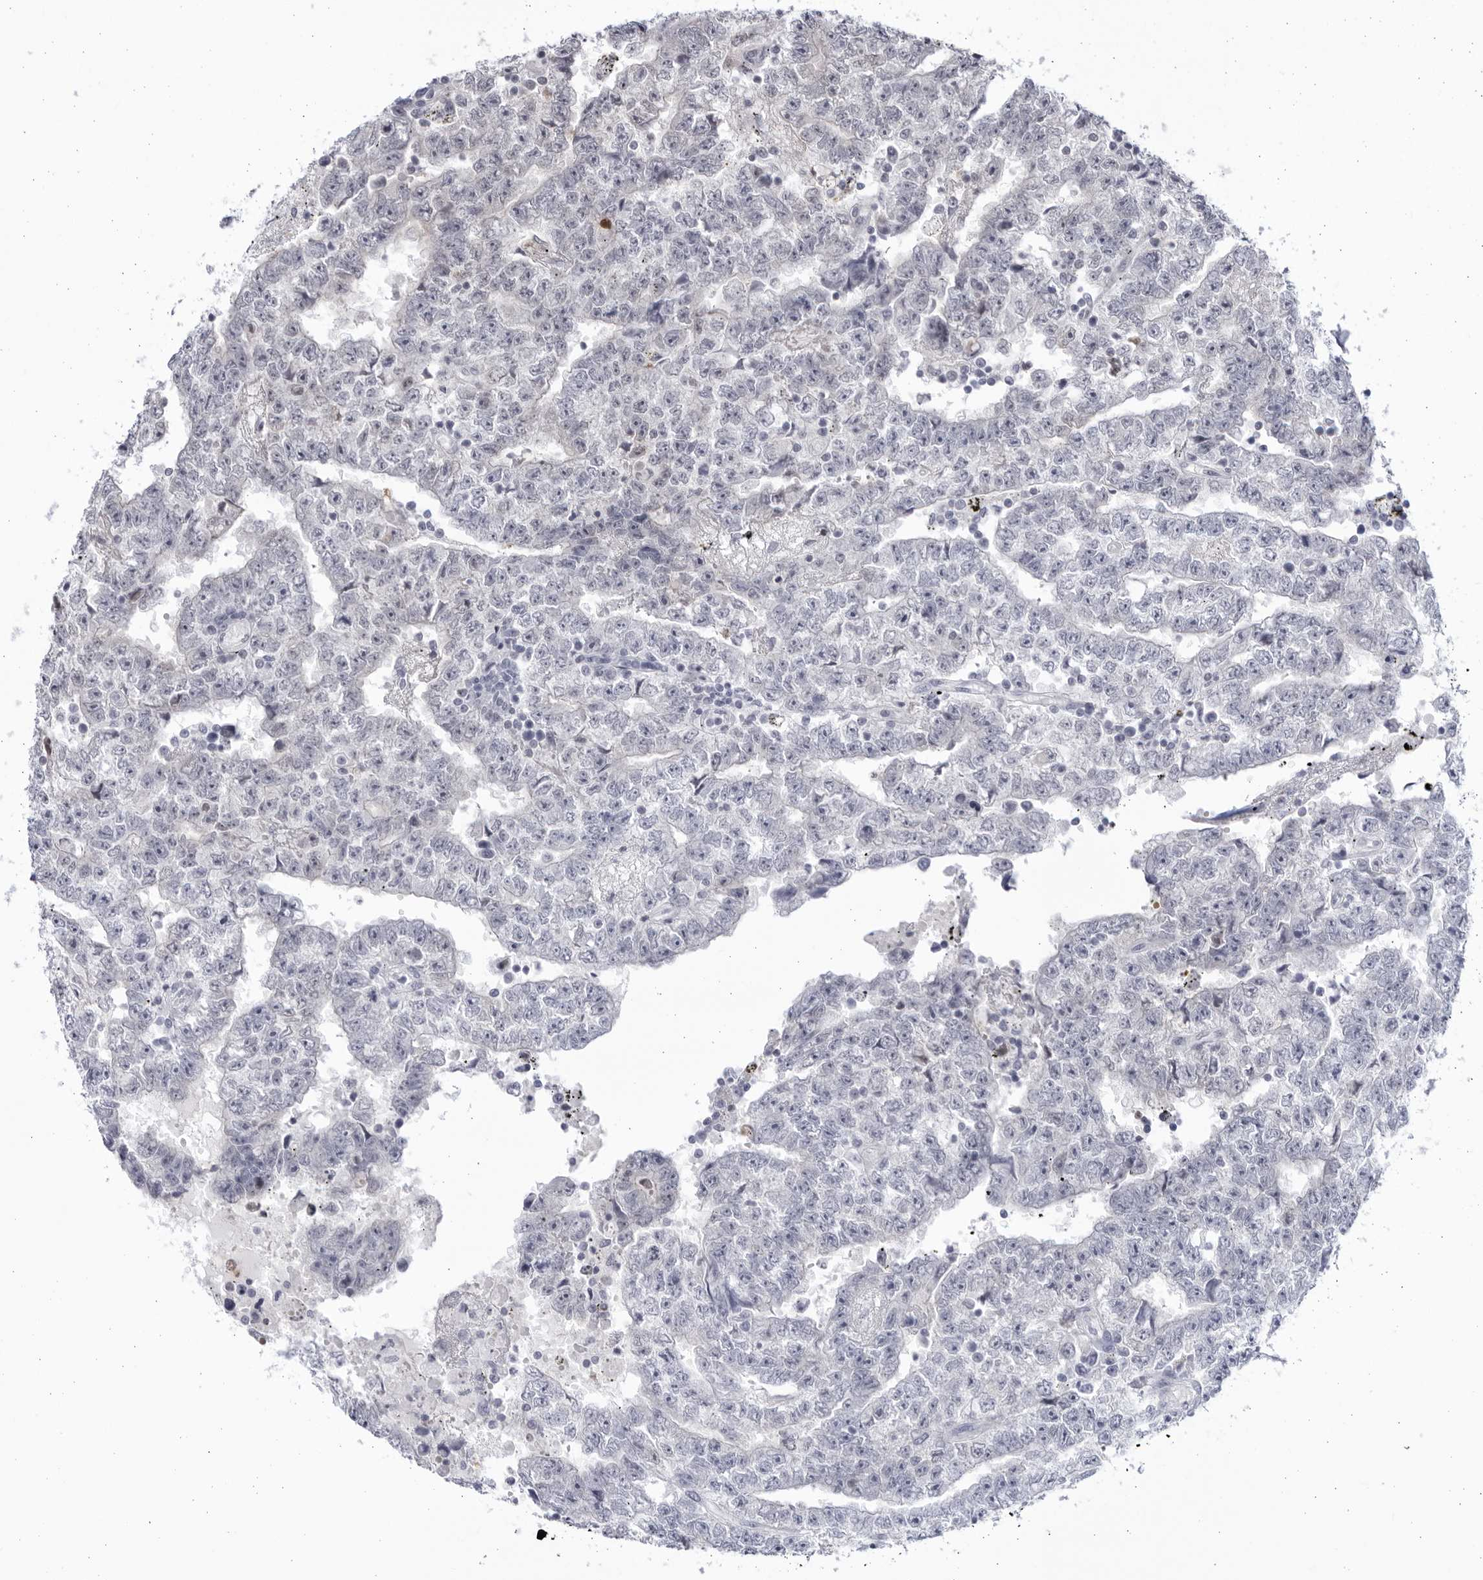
{"staining": {"intensity": "negative", "quantity": "none", "location": "none"}, "tissue": "testis cancer", "cell_type": "Tumor cells", "image_type": "cancer", "snomed": [{"axis": "morphology", "description": "Carcinoma, Embryonal, NOS"}, {"axis": "topography", "description": "Testis"}], "caption": "A high-resolution image shows IHC staining of testis cancer (embryonal carcinoma), which exhibits no significant staining in tumor cells.", "gene": "CCDC181", "patient": {"sex": "male", "age": 25}}